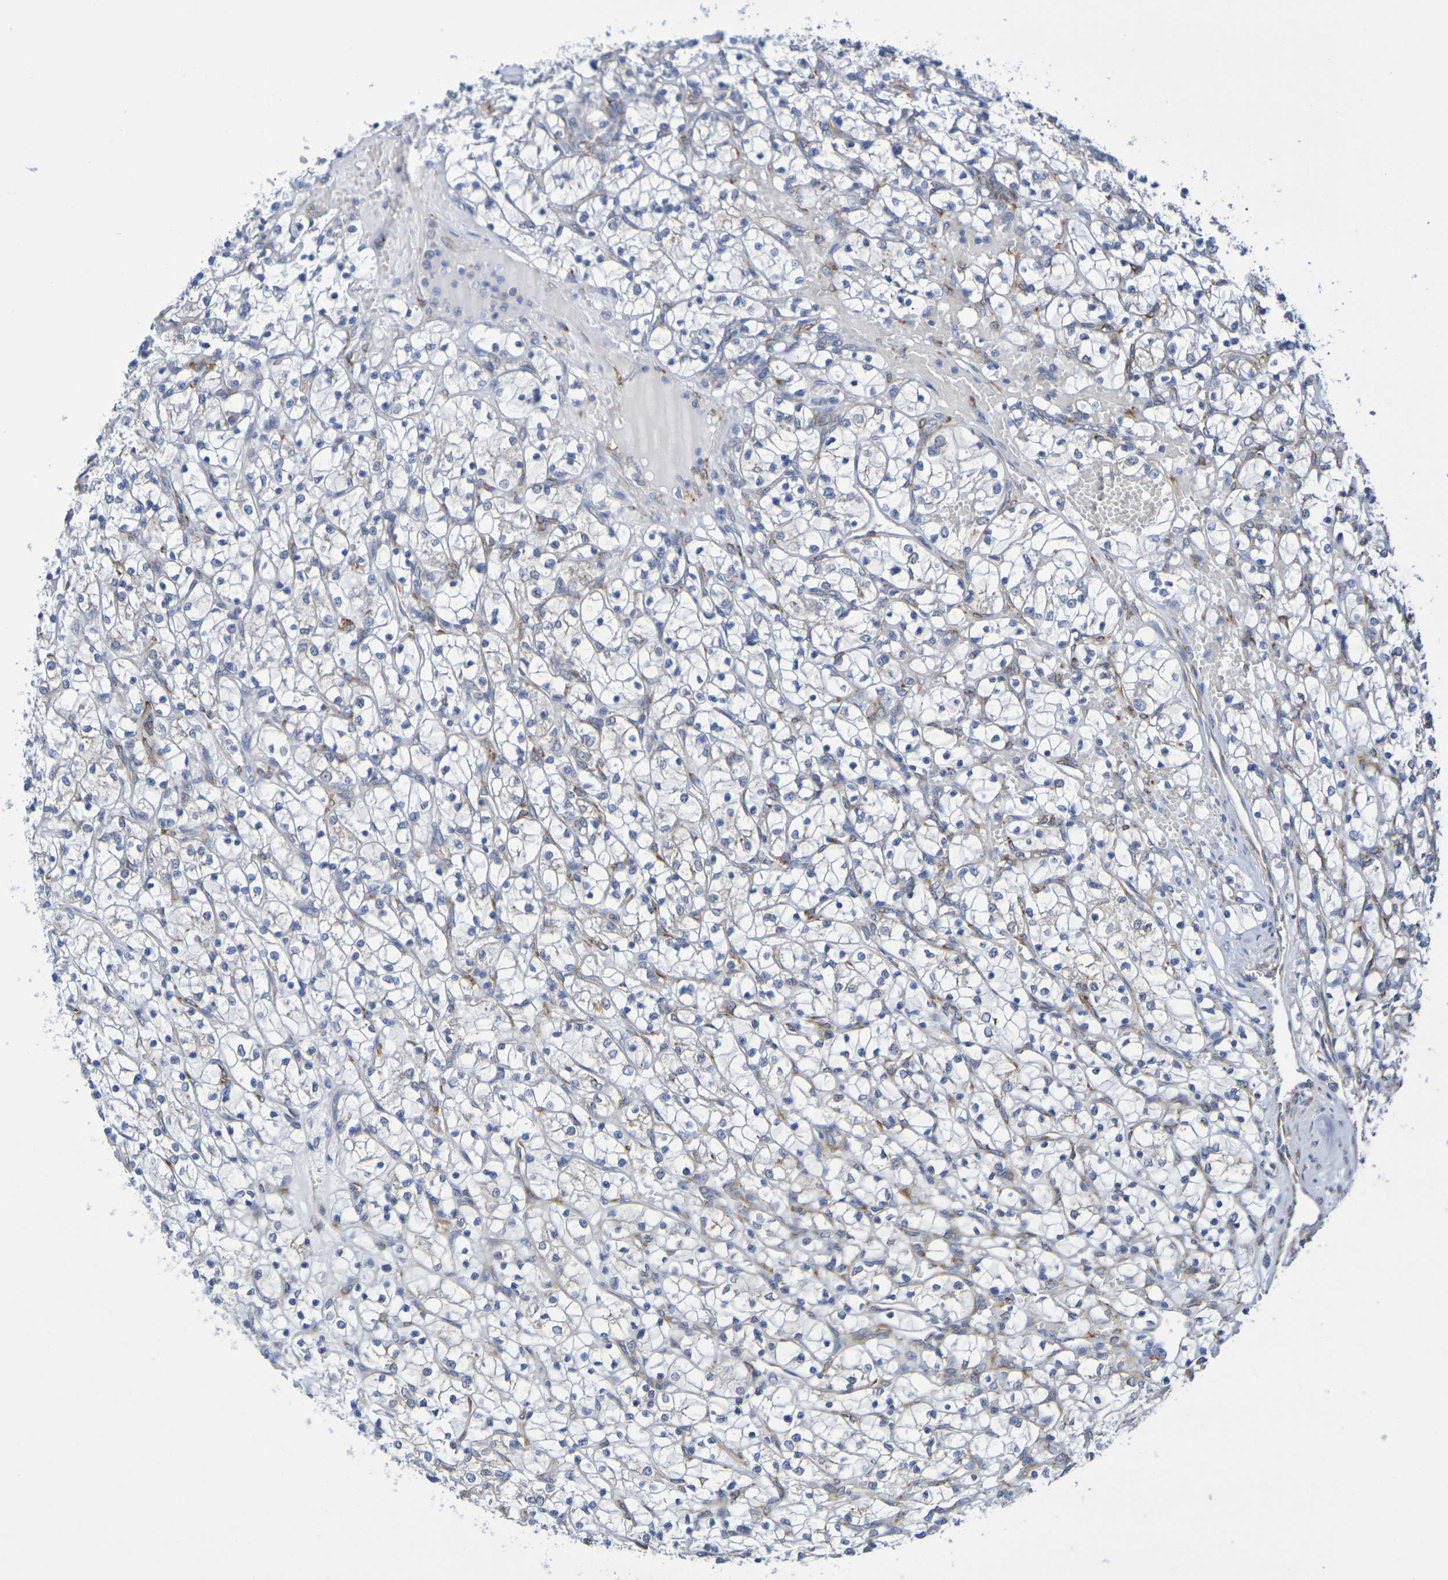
{"staining": {"intensity": "weak", "quantity": "<25%", "location": "cytoplasmic/membranous"}, "tissue": "renal cancer", "cell_type": "Tumor cells", "image_type": "cancer", "snomed": [{"axis": "morphology", "description": "Adenocarcinoma, NOS"}, {"axis": "topography", "description": "Kidney"}], "caption": "The IHC image has no significant expression in tumor cells of renal adenocarcinoma tissue.", "gene": "TMCC3", "patient": {"sex": "female", "age": 69}}